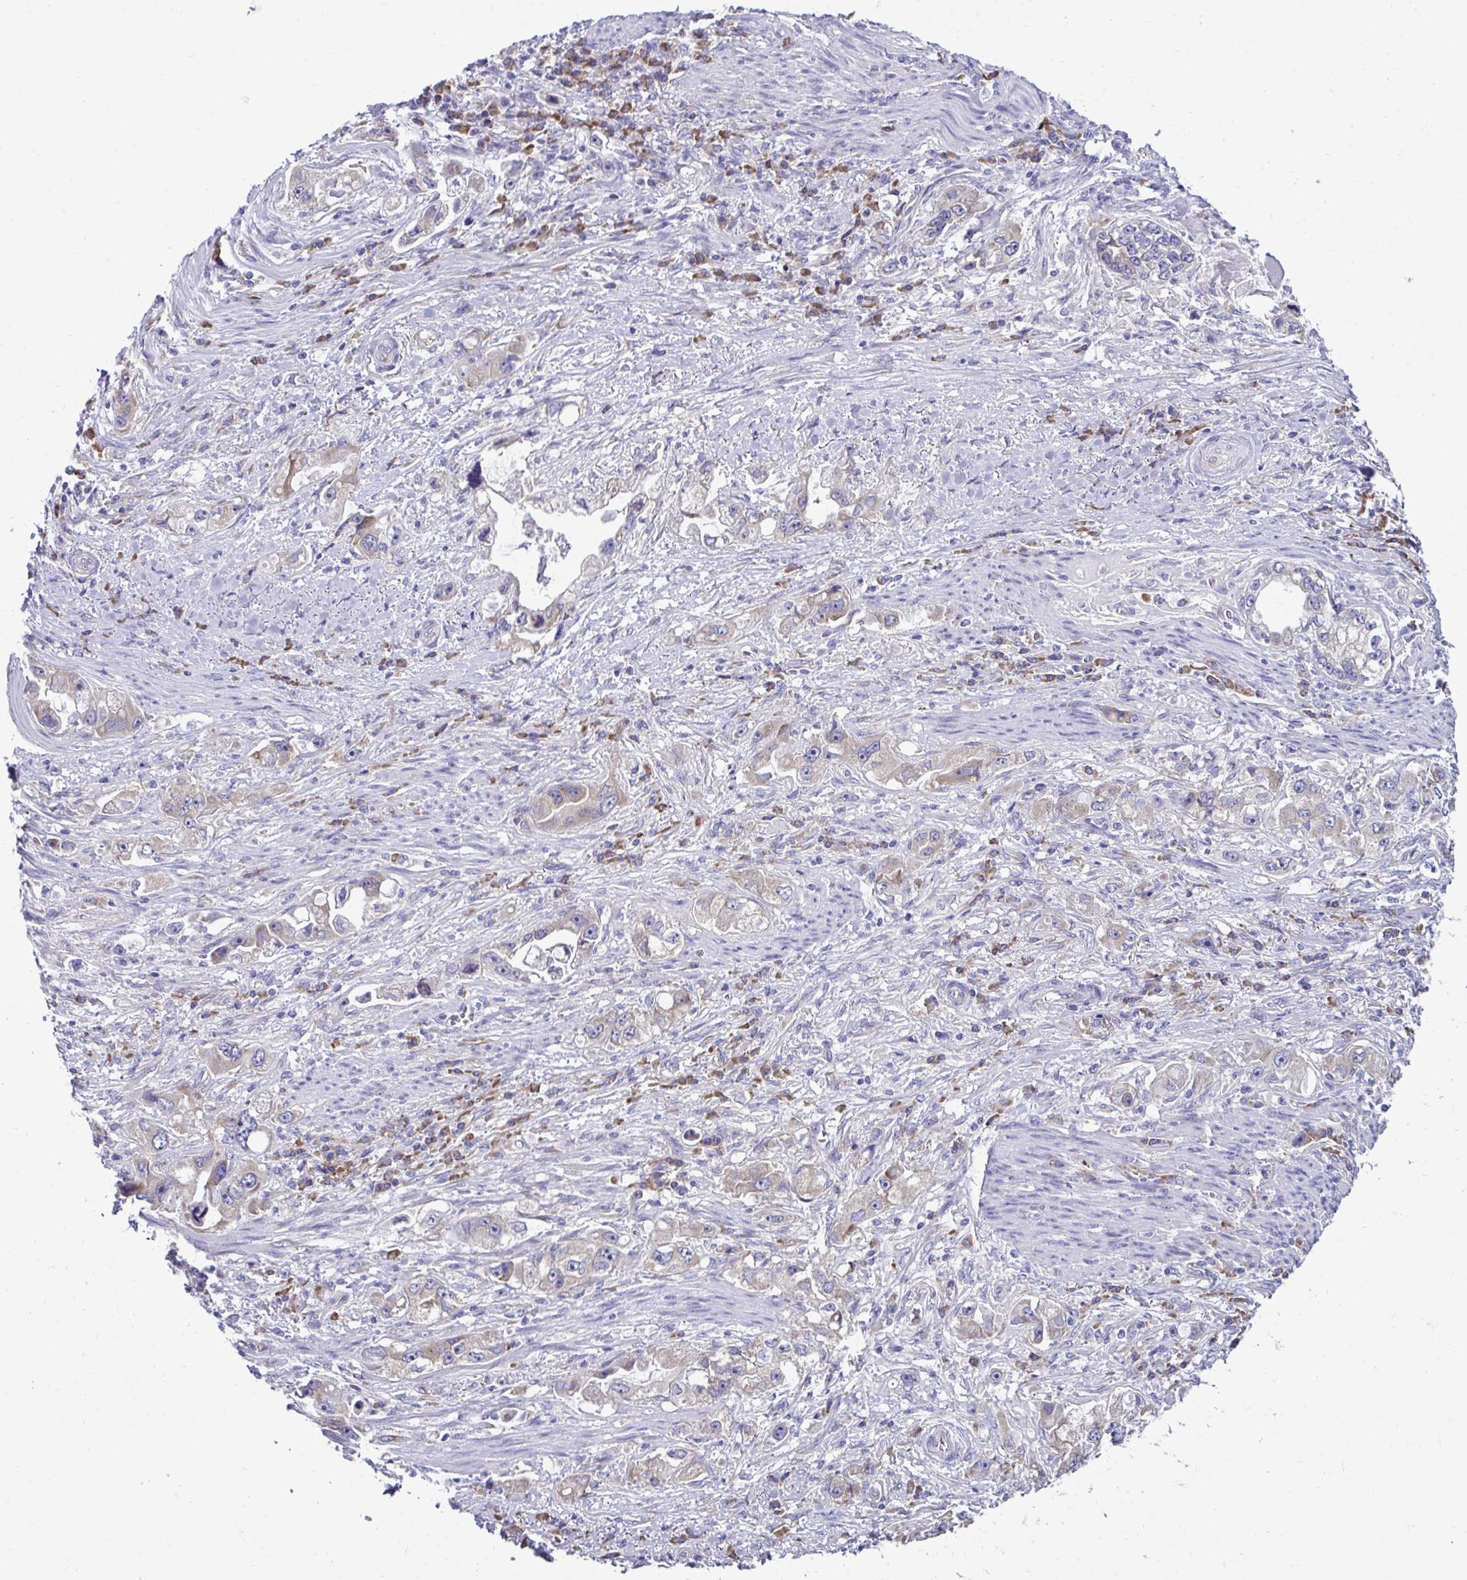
{"staining": {"intensity": "weak", "quantity": "<25%", "location": "cytoplasmic/membranous"}, "tissue": "stomach cancer", "cell_type": "Tumor cells", "image_type": "cancer", "snomed": [{"axis": "morphology", "description": "Adenocarcinoma, NOS"}, {"axis": "topography", "description": "Stomach, lower"}], "caption": "Micrograph shows no protein positivity in tumor cells of adenocarcinoma (stomach) tissue.", "gene": "RPL7", "patient": {"sex": "female", "age": 93}}